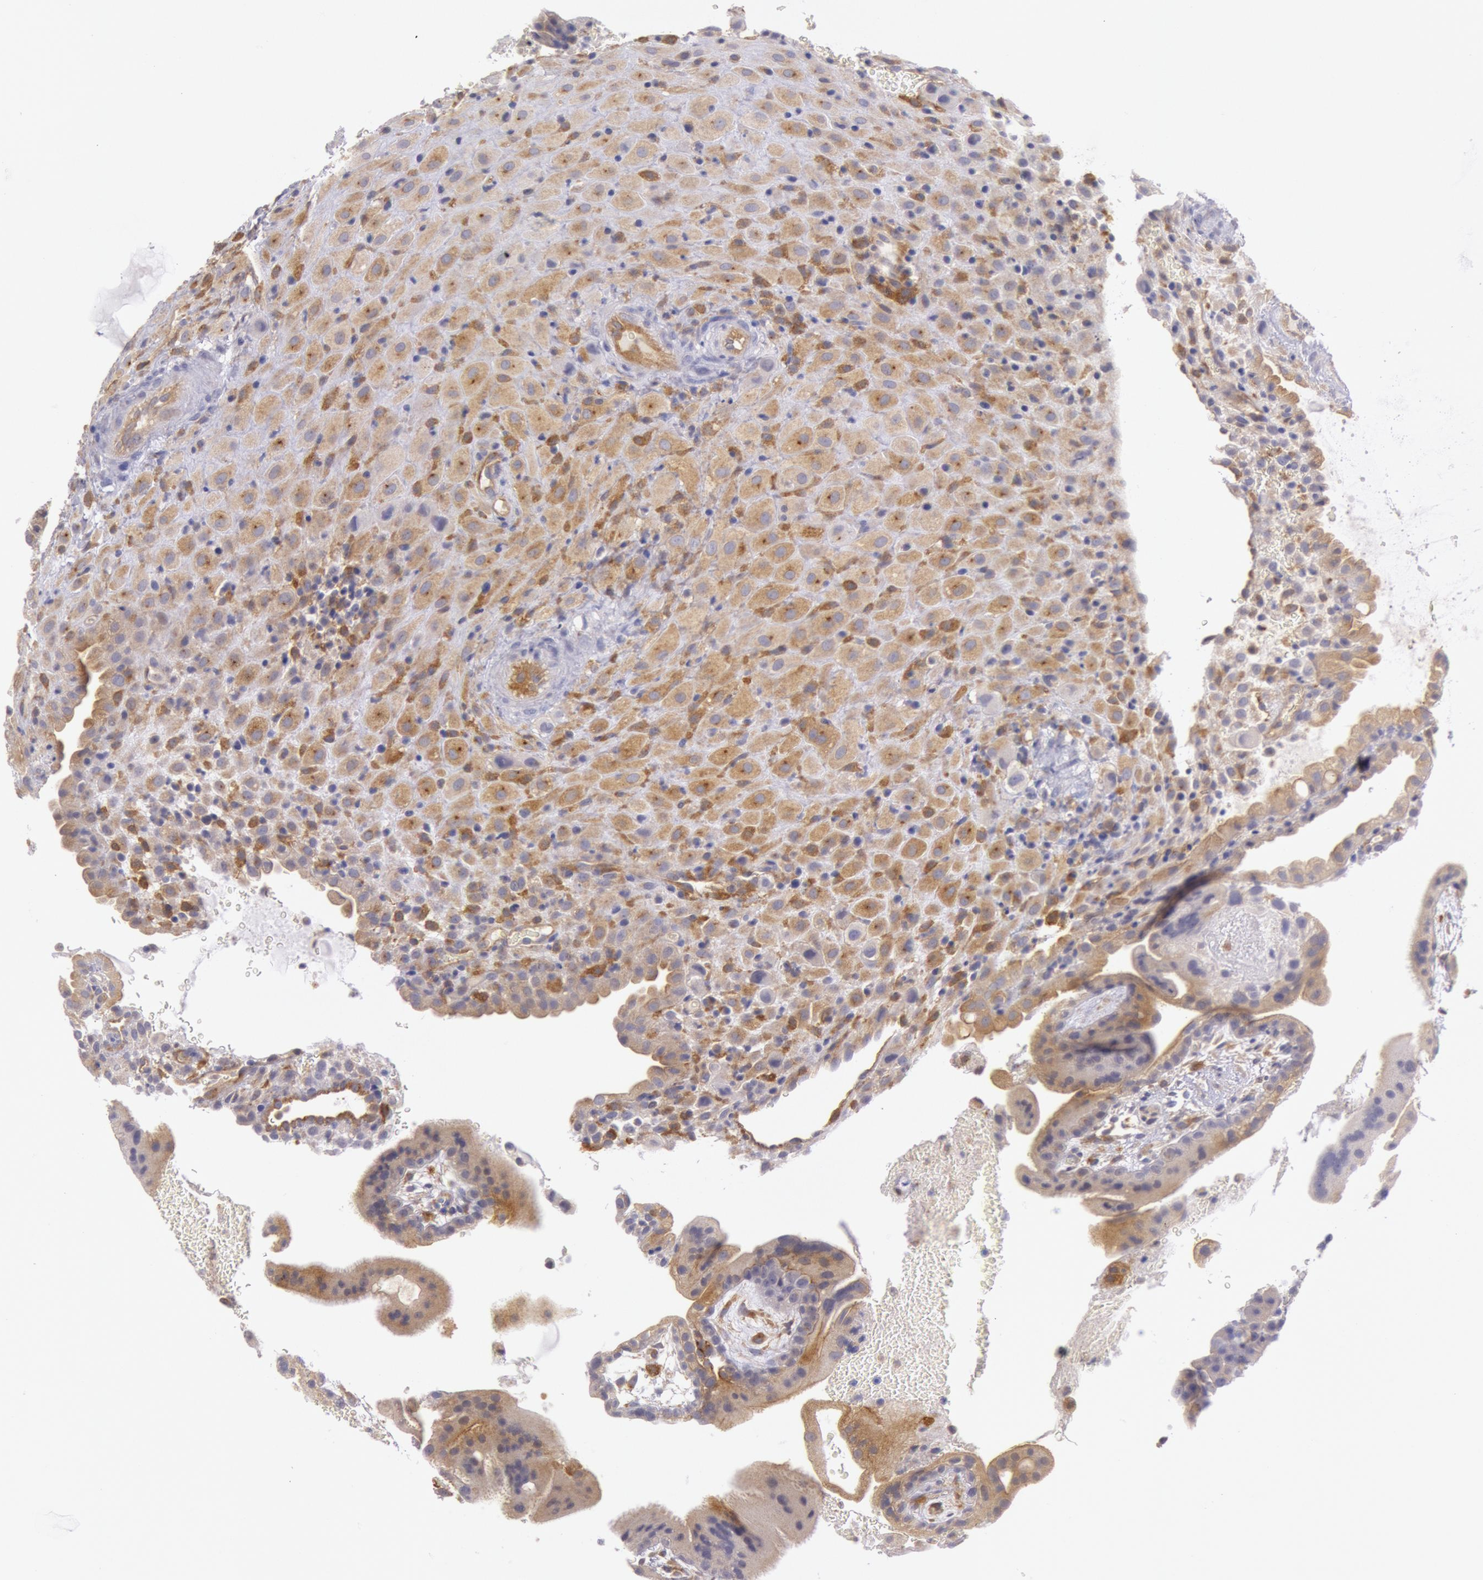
{"staining": {"intensity": "moderate", "quantity": "25%-75%", "location": "cytoplasmic/membranous"}, "tissue": "placenta", "cell_type": "Decidual cells", "image_type": "normal", "snomed": [{"axis": "morphology", "description": "Normal tissue, NOS"}, {"axis": "topography", "description": "Placenta"}], "caption": "Human placenta stained with a brown dye displays moderate cytoplasmic/membranous positive staining in about 25%-75% of decidual cells.", "gene": "MYO5A", "patient": {"sex": "female", "age": 19}}